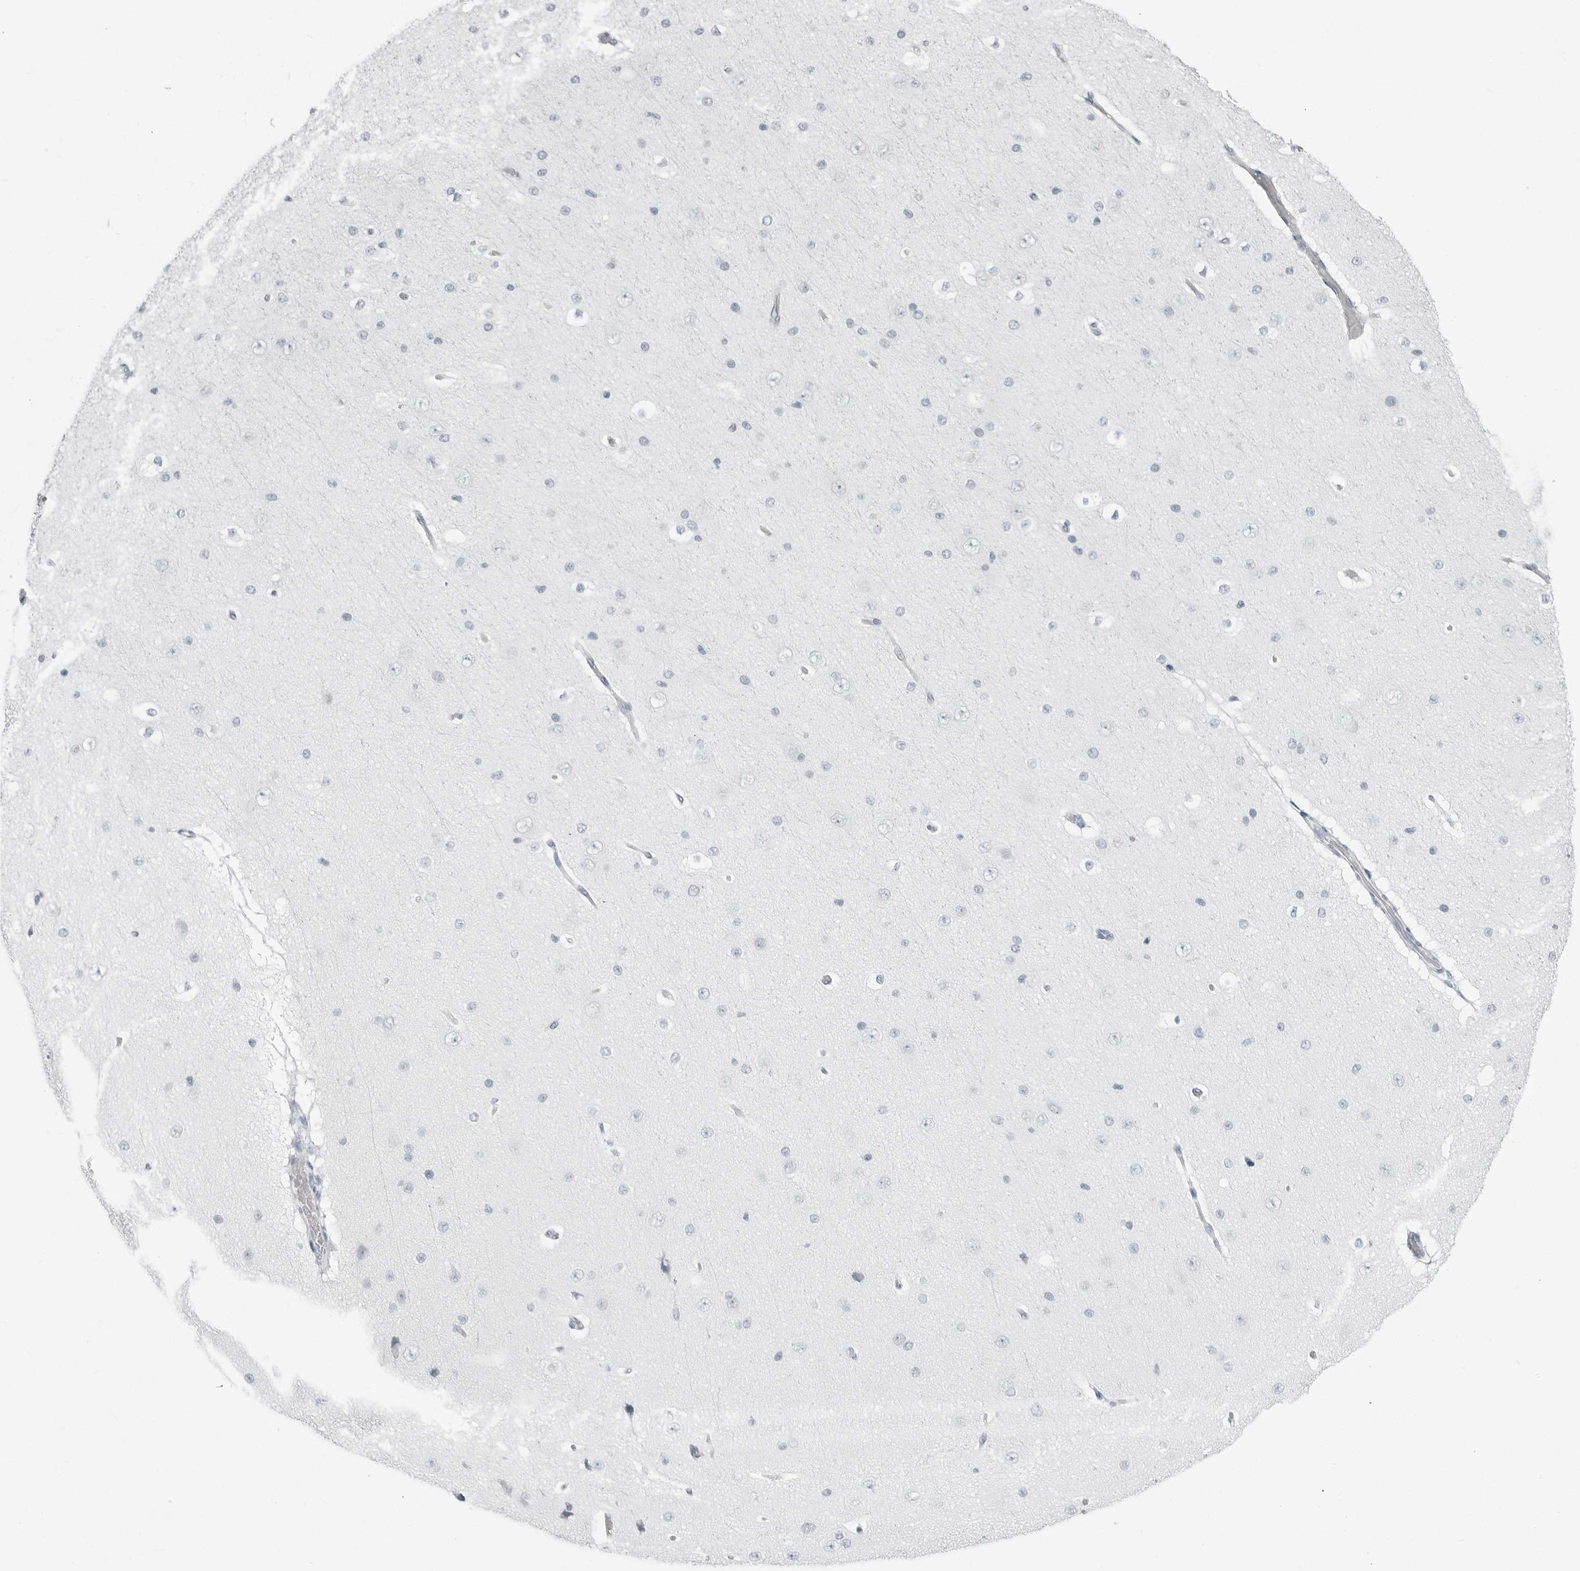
{"staining": {"intensity": "negative", "quantity": "none", "location": "none"}, "tissue": "cerebral cortex", "cell_type": "Endothelial cells", "image_type": "normal", "snomed": [{"axis": "morphology", "description": "Normal tissue, NOS"}, {"axis": "morphology", "description": "Developmental malformation"}, {"axis": "topography", "description": "Cerebral cortex"}], "caption": "Micrograph shows no significant protein positivity in endothelial cells of benign cerebral cortex.", "gene": "XIRP1", "patient": {"sex": "female", "age": 30}}